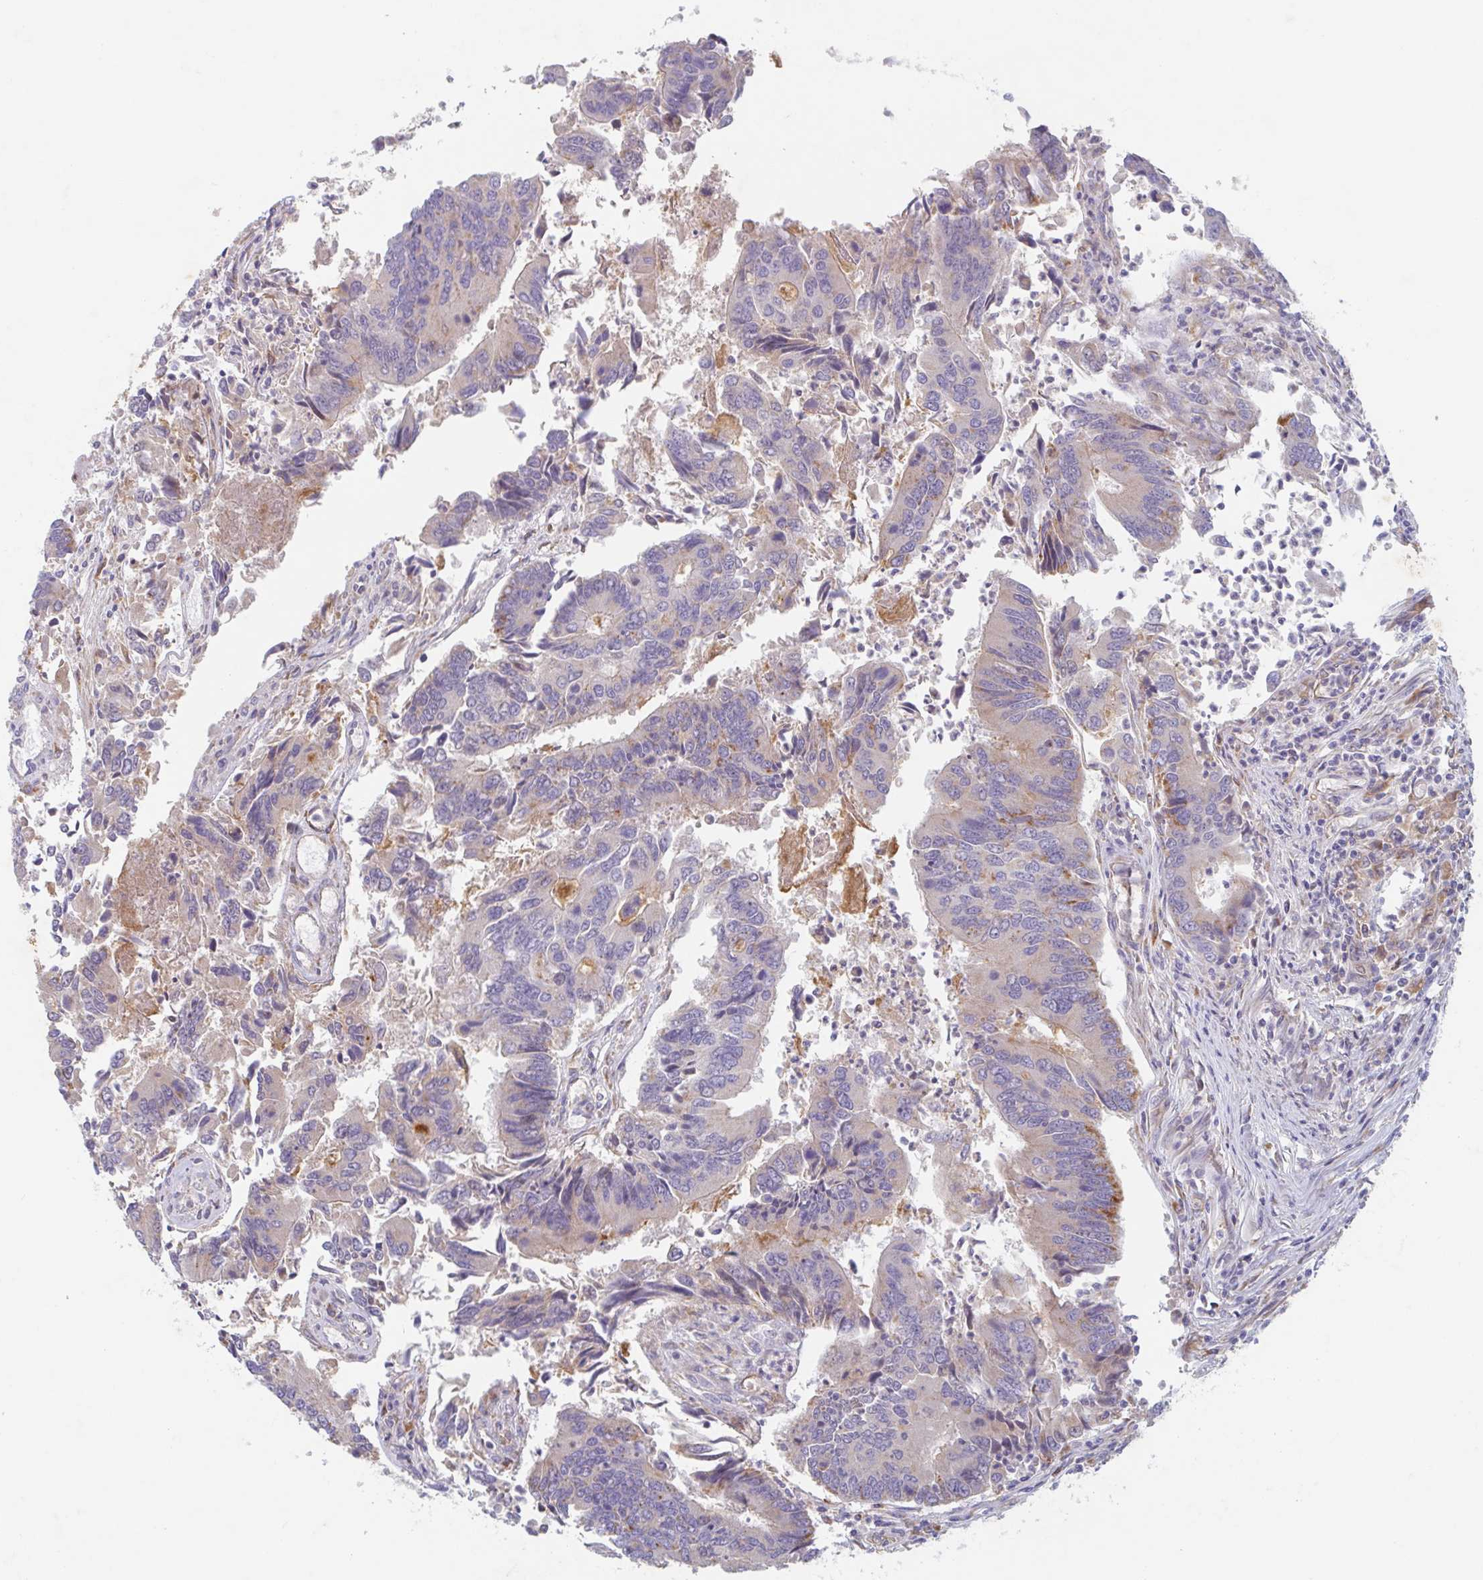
{"staining": {"intensity": "moderate", "quantity": "<25%", "location": "cytoplasmic/membranous"}, "tissue": "colorectal cancer", "cell_type": "Tumor cells", "image_type": "cancer", "snomed": [{"axis": "morphology", "description": "Adenocarcinoma, NOS"}, {"axis": "topography", "description": "Colon"}], "caption": "This is an image of immunohistochemistry (IHC) staining of colorectal adenocarcinoma, which shows moderate staining in the cytoplasmic/membranous of tumor cells.", "gene": "MANBA", "patient": {"sex": "female", "age": 67}}